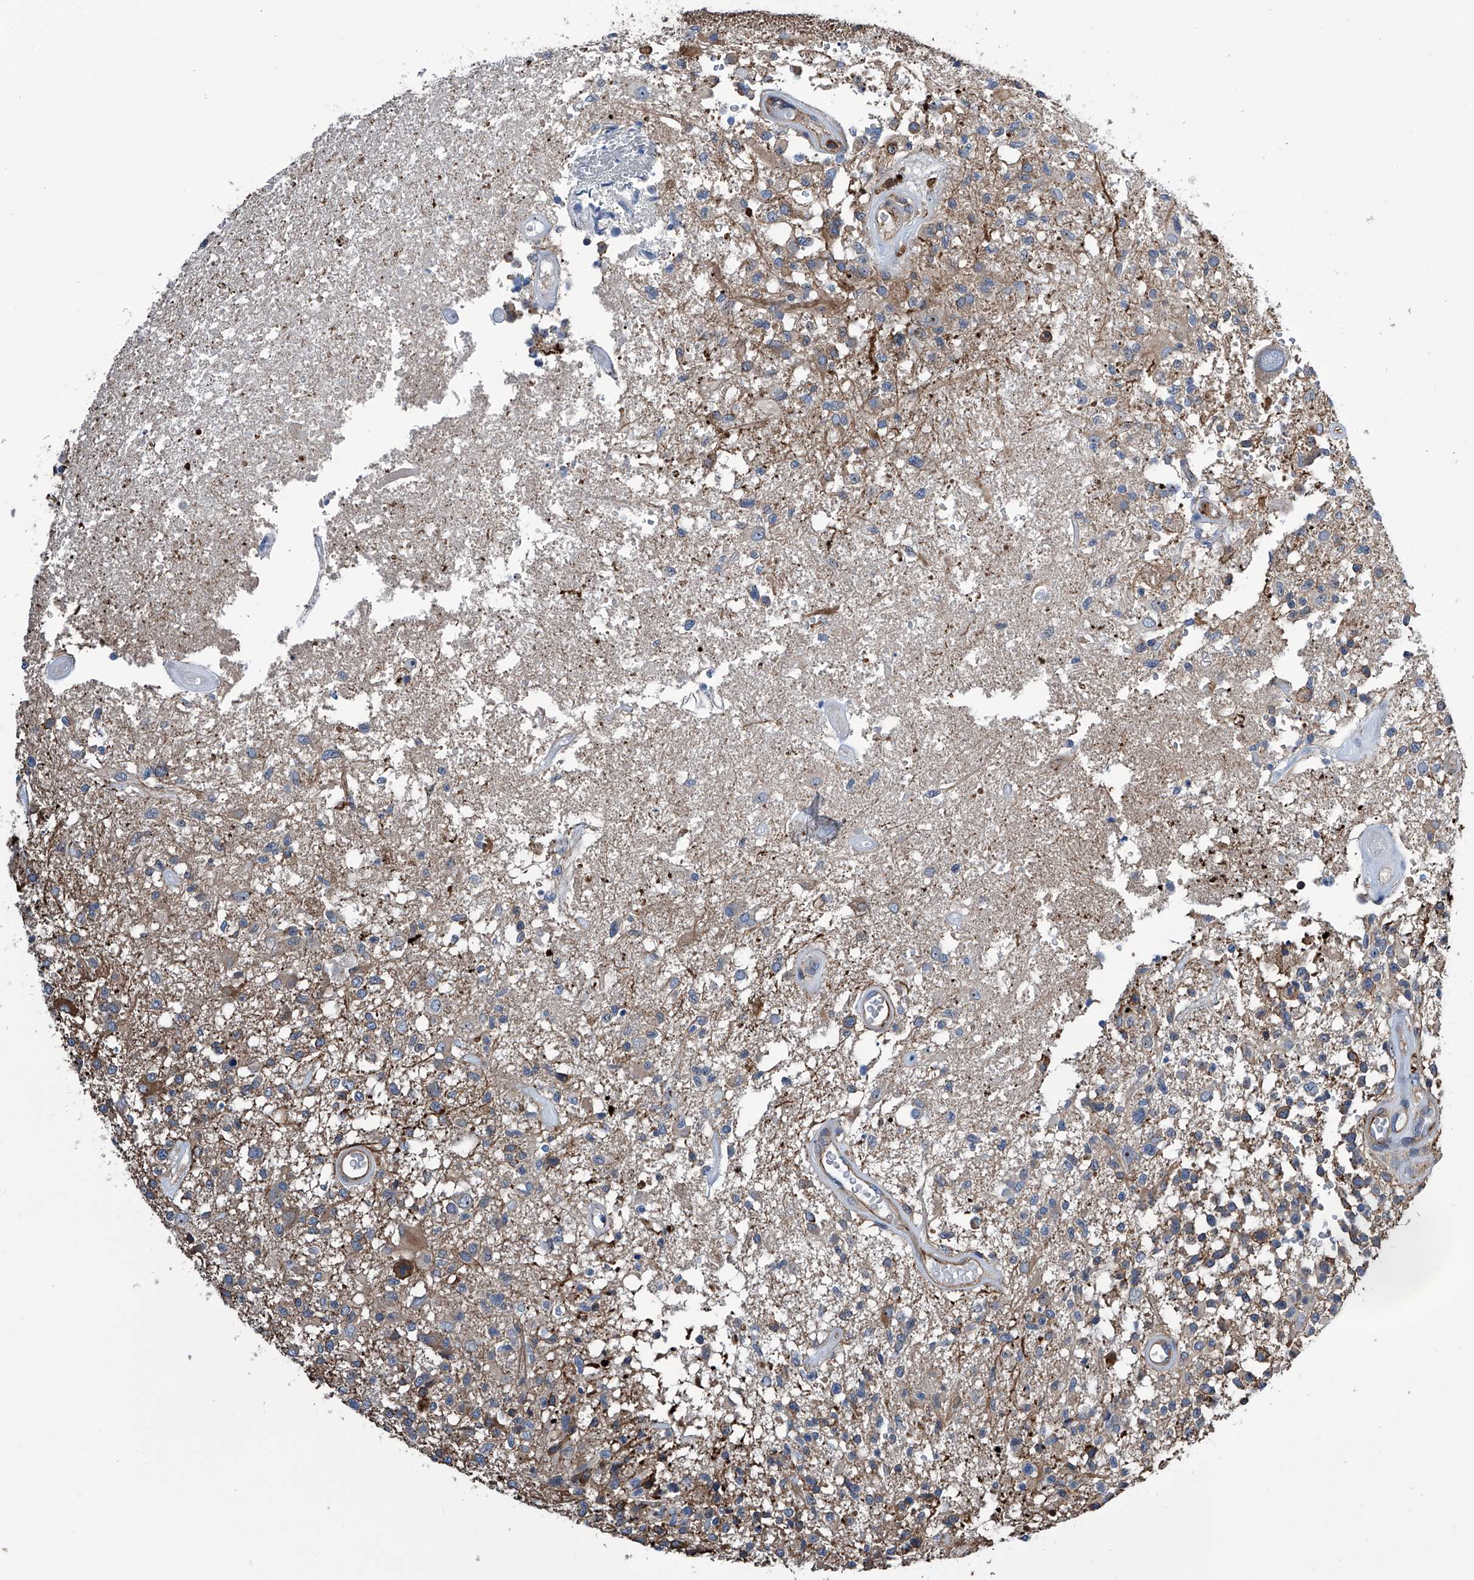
{"staining": {"intensity": "weak", "quantity": "<25%", "location": "cytoplasmic/membranous"}, "tissue": "glioma", "cell_type": "Tumor cells", "image_type": "cancer", "snomed": [{"axis": "morphology", "description": "Glioma, malignant, High grade"}, {"axis": "morphology", "description": "Glioblastoma, NOS"}, {"axis": "topography", "description": "Brain"}], "caption": "Immunohistochemistry of glioma demonstrates no expression in tumor cells.", "gene": "ZNF484", "patient": {"sex": "male", "age": 60}}